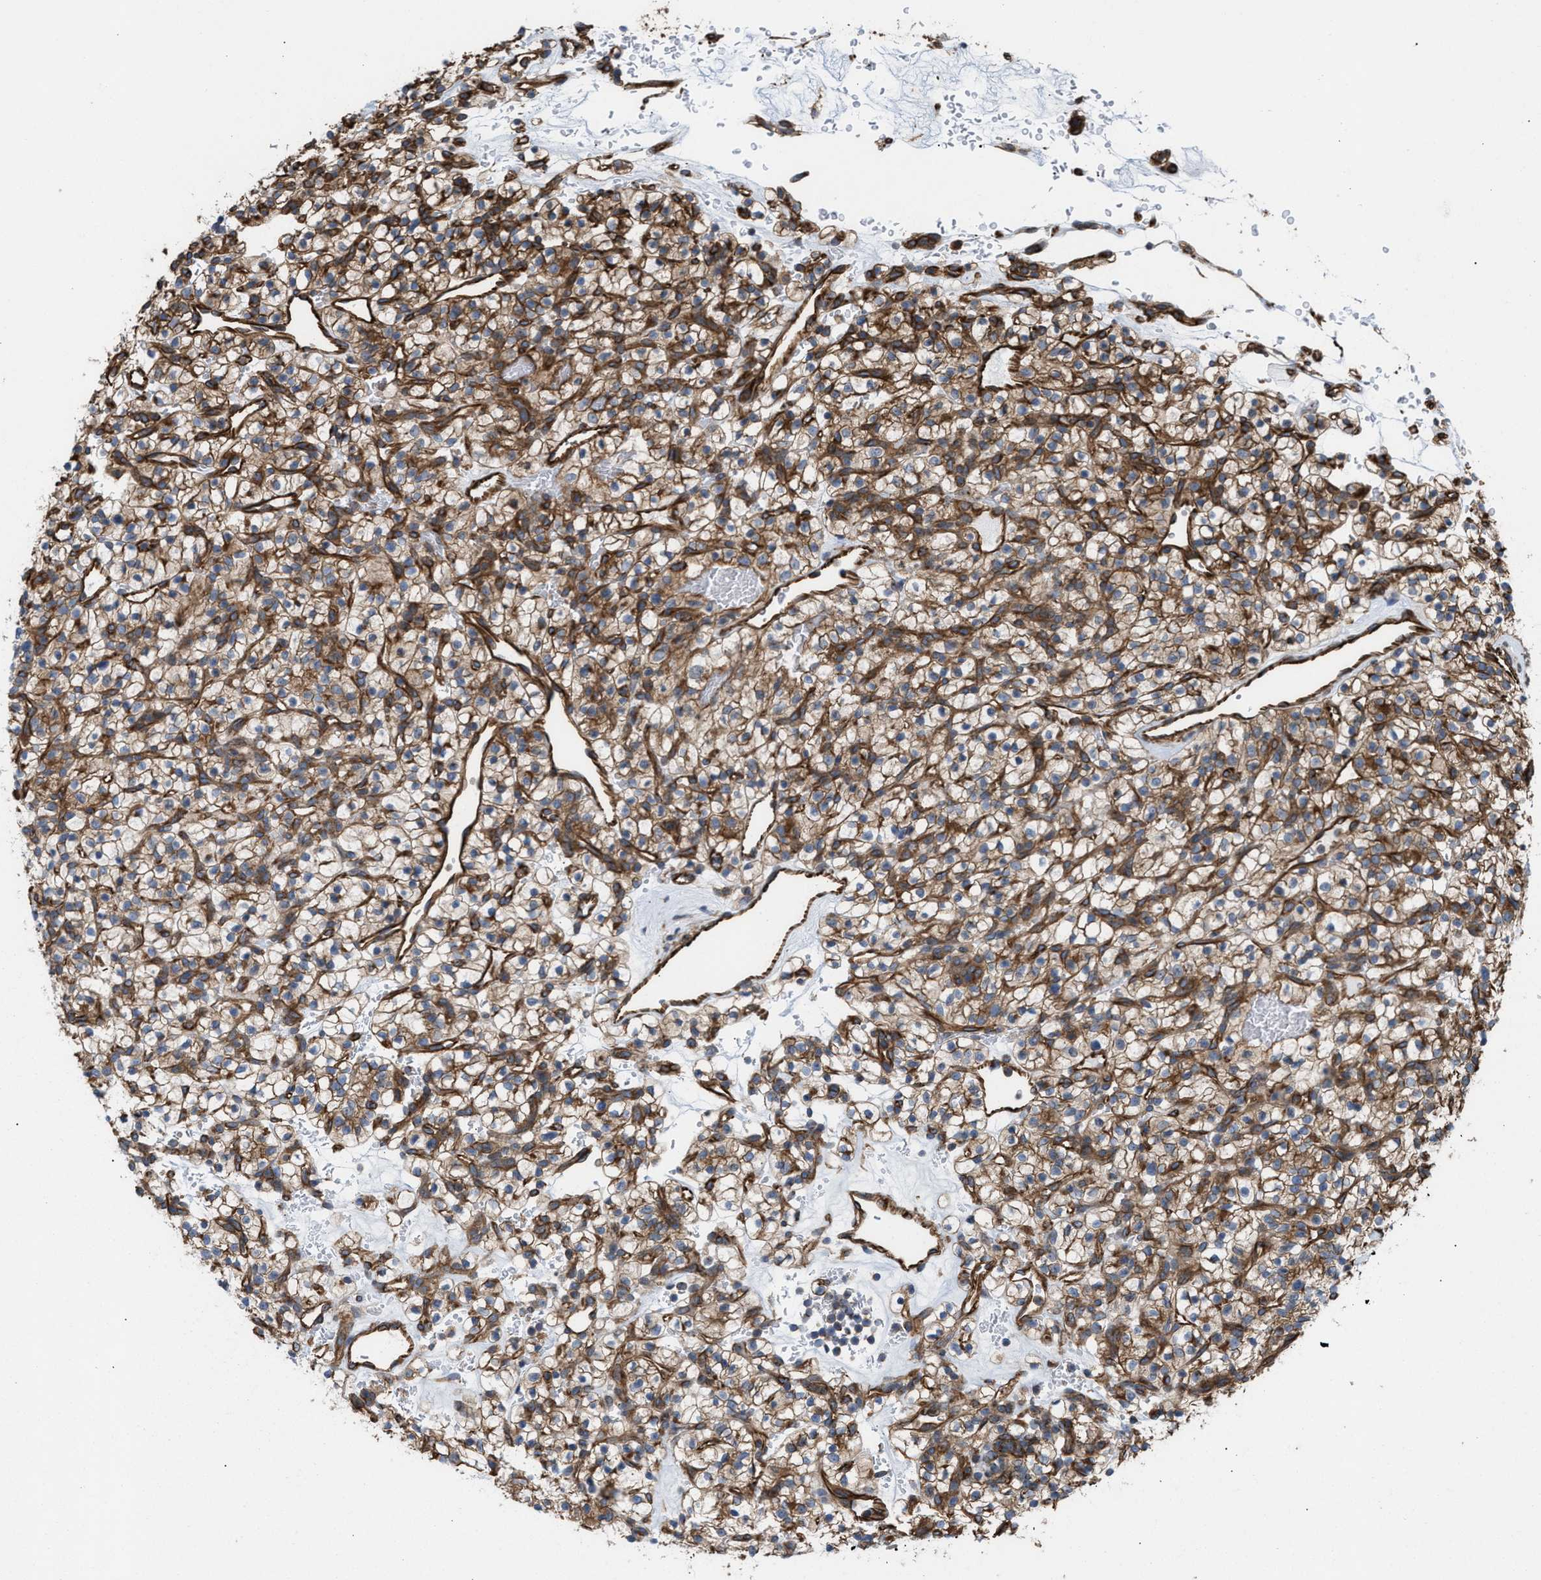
{"staining": {"intensity": "moderate", "quantity": "25%-75%", "location": "cytoplasmic/membranous"}, "tissue": "renal cancer", "cell_type": "Tumor cells", "image_type": "cancer", "snomed": [{"axis": "morphology", "description": "Adenocarcinoma, NOS"}, {"axis": "topography", "description": "Kidney"}], "caption": "Immunohistochemical staining of renal adenocarcinoma displays medium levels of moderate cytoplasmic/membranous expression in approximately 25%-75% of tumor cells.", "gene": "EPS15L1", "patient": {"sex": "female", "age": 57}}